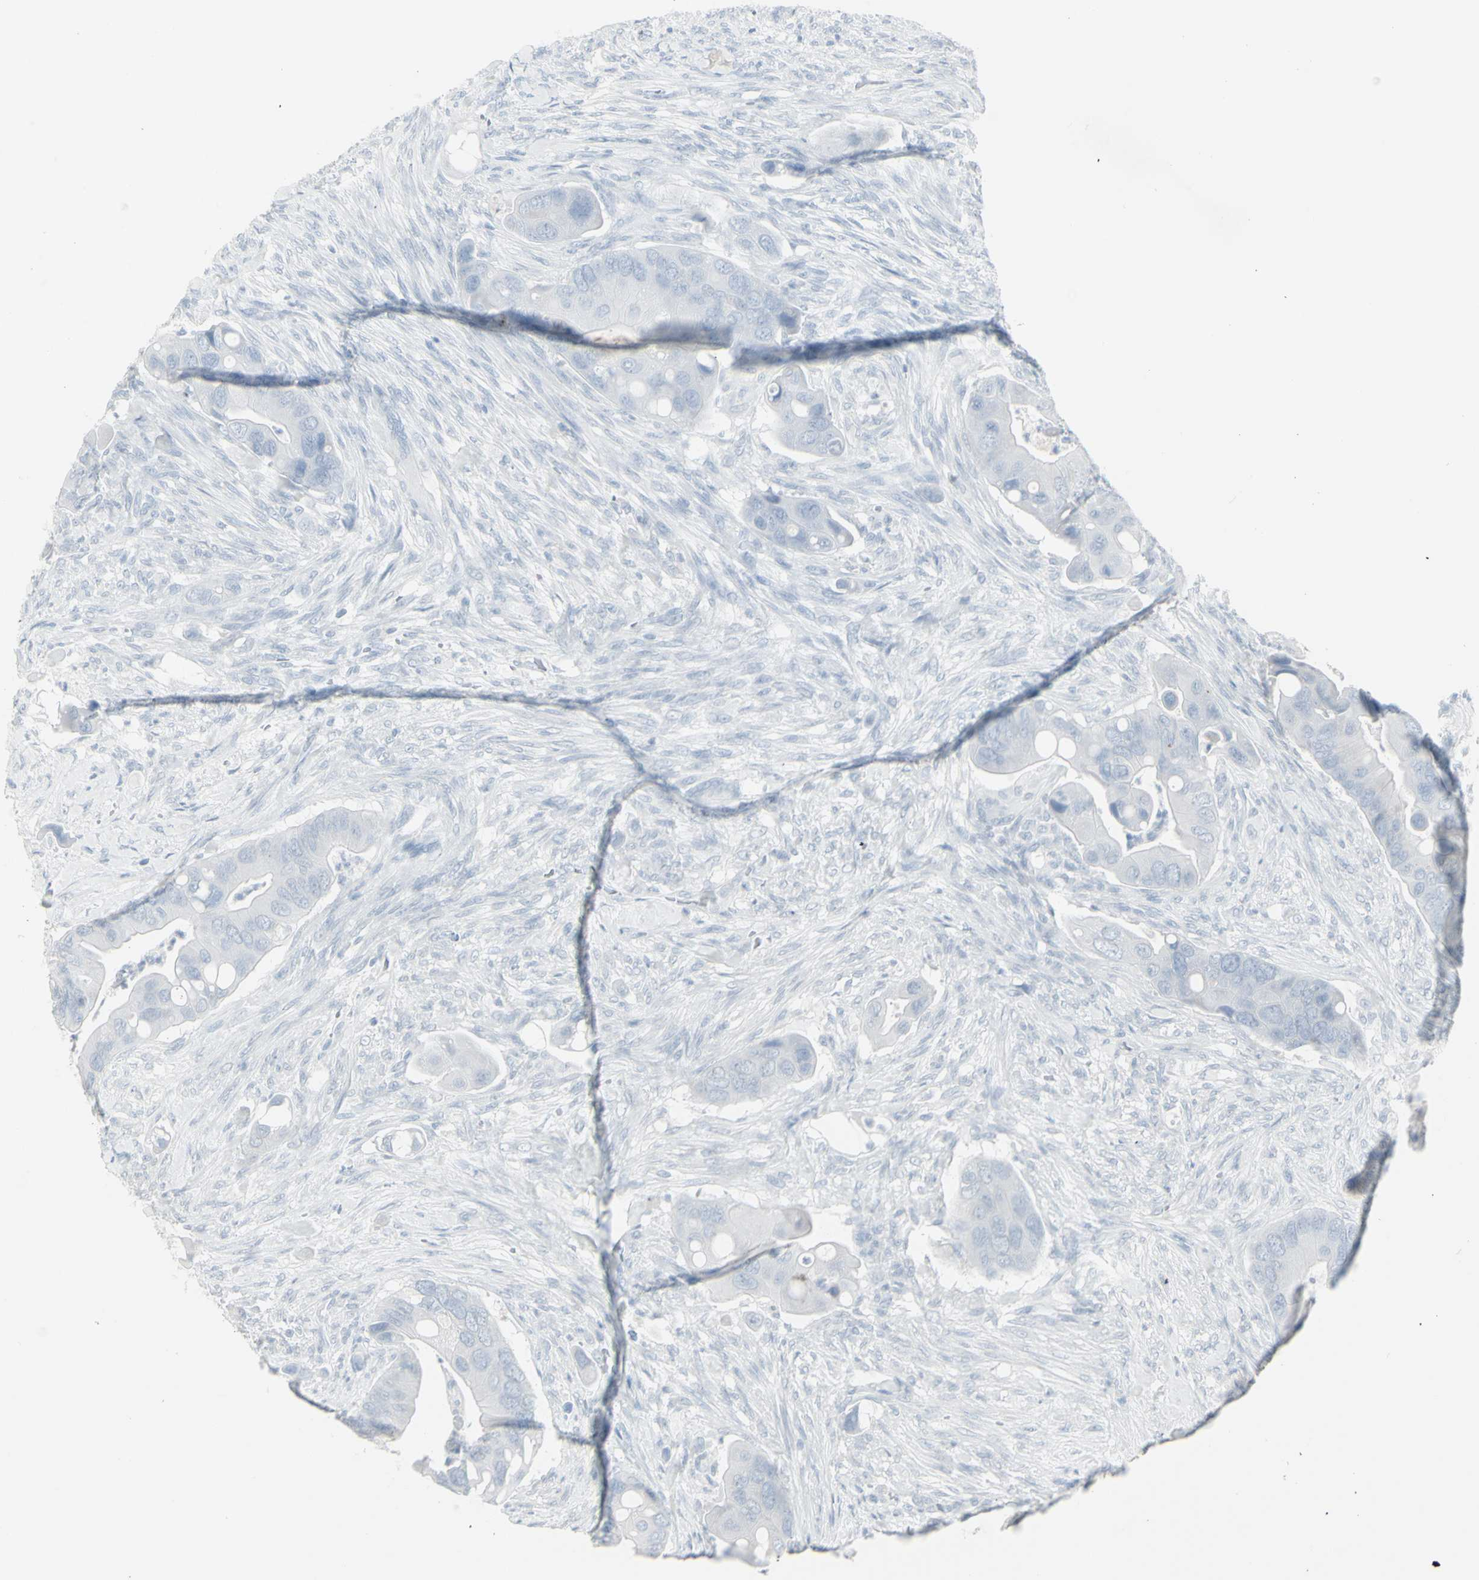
{"staining": {"intensity": "negative", "quantity": "none", "location": "none"}, "tissue": "colorectal cancer", "cell_type": "Tumor cells", "image_type": "cancer", "snomed": [{"axis": "morphology", "description": "Adenocarcinoma, NOS"}, {"axis": "topography", "description": "Rectum"}], "caption": "Tumor cells are negative for protein expression in human adenocarcinoma (colorectal).", "gene": "YBX2", "patient": {"sex": "female", "age": 57}}